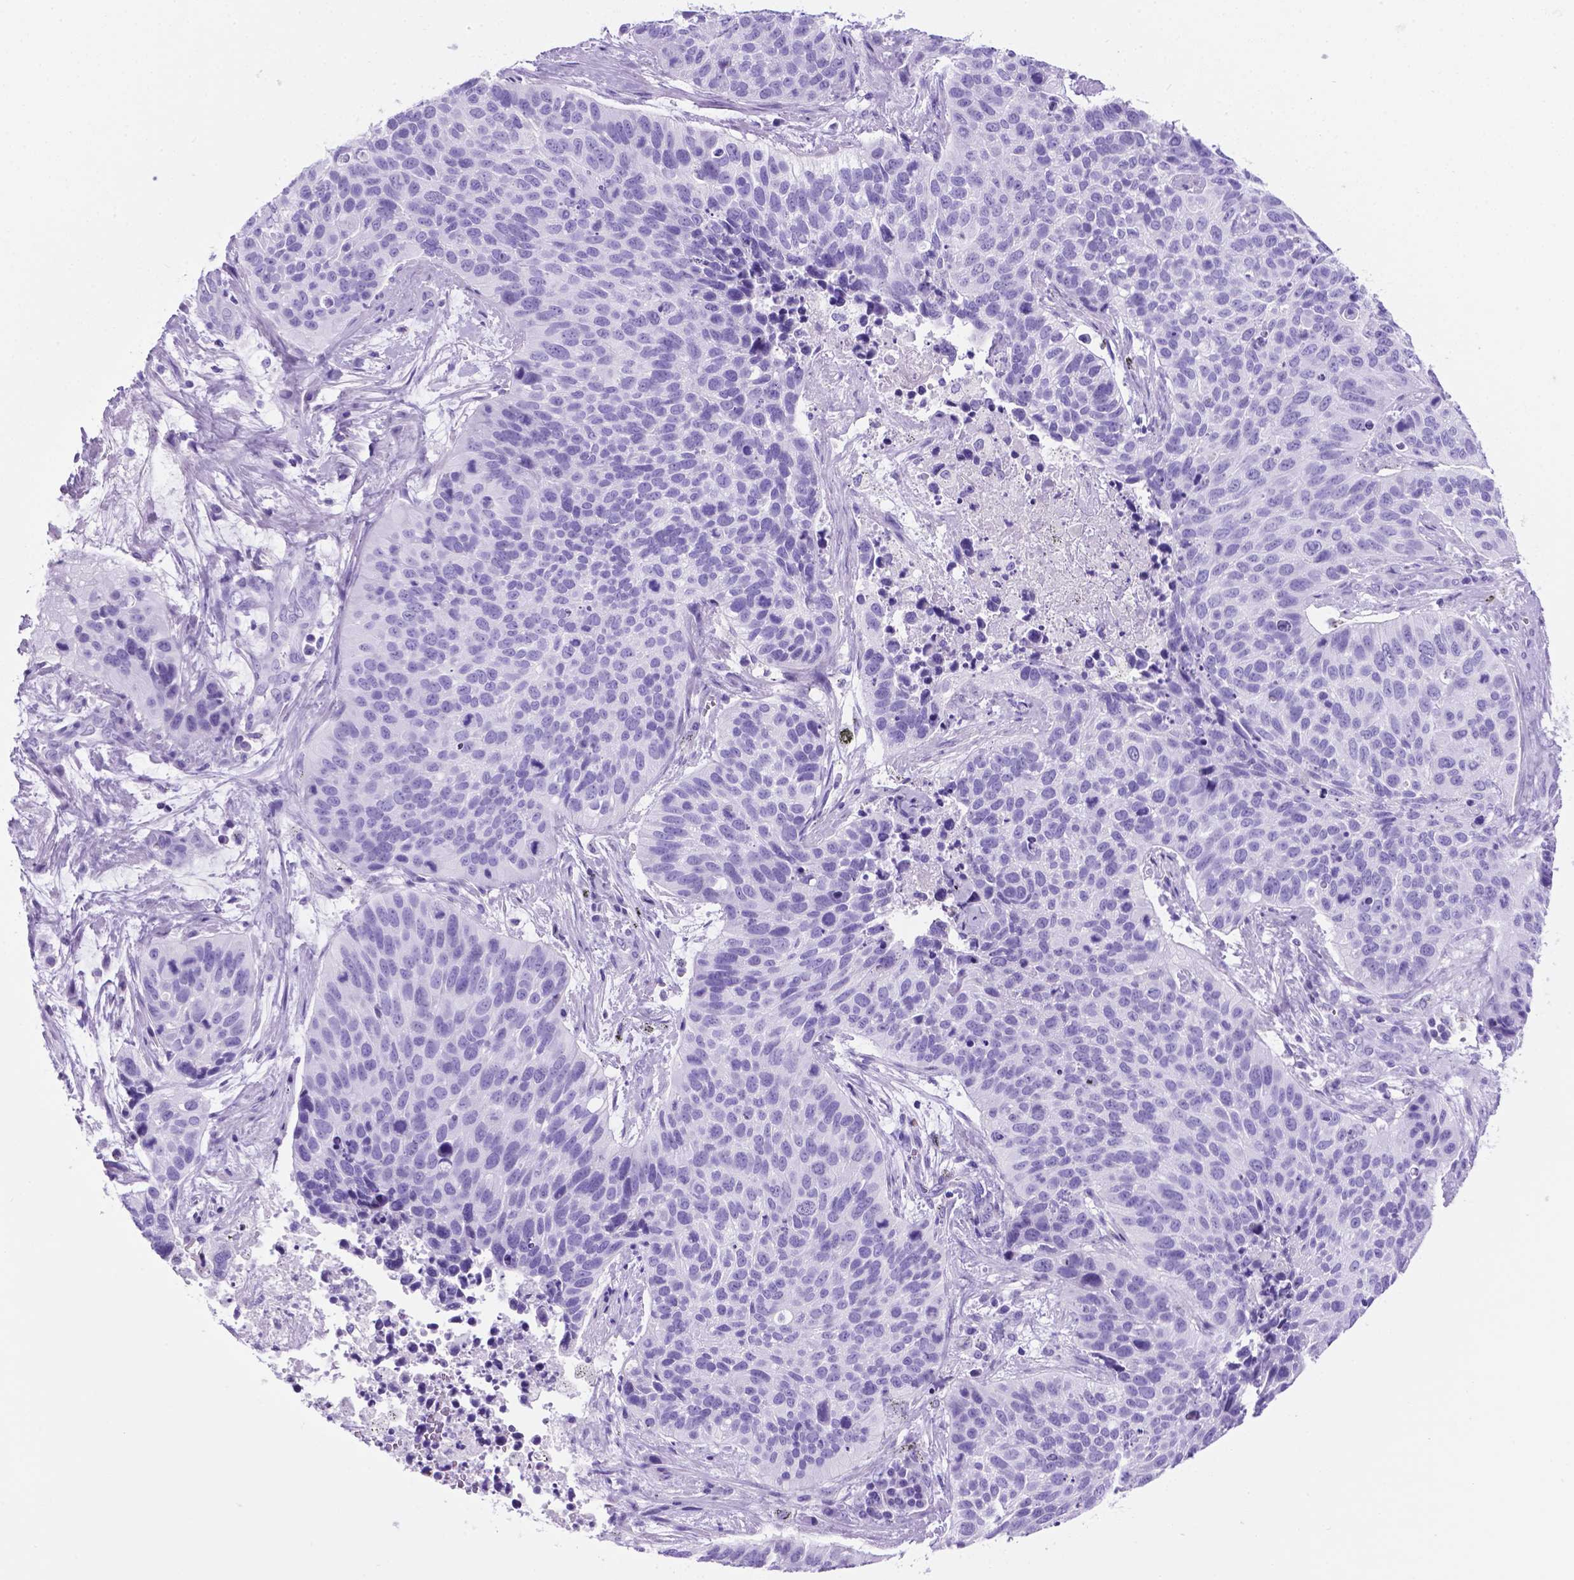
{"staining": {"intensity": "negative", "quantity": "none", "location": "none"}, "tissue": "lung cancer", "cell_type": "Tumor cells", "image_type": "cancer", "snomed": [{"axis": "morphology", "description": "Squamous cell carcinoma, NOS"}, {"axis": "topography", "description": "Lung"}], "caption": "The histopathology image reveals no significant staining in tumor cells of lung cancer.", "gene": "C17orf107", "patient": {"sex": "male", "age": 62}}